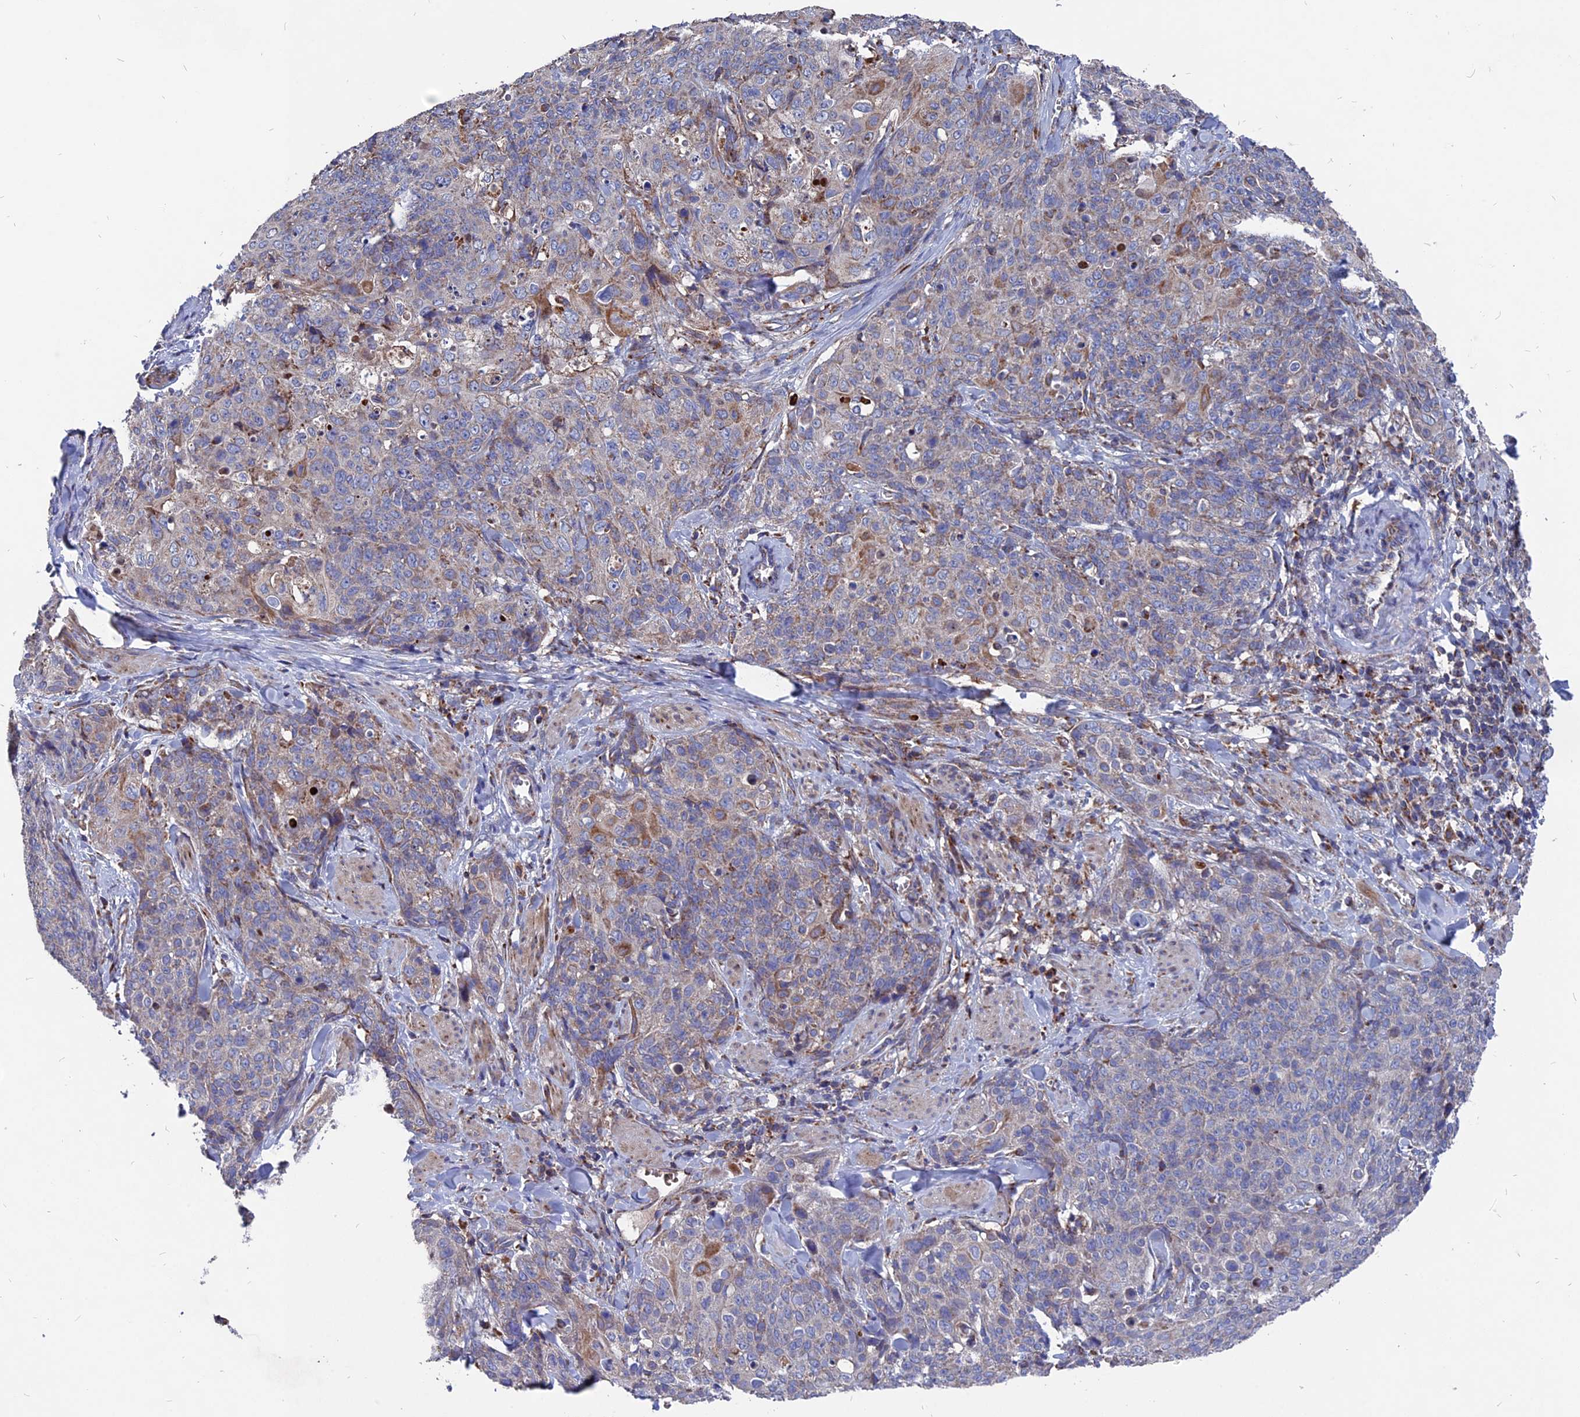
{"staining": {"intensity": "moderate", "quantity": "<25%", "location": "cytoplasmic/membranous"}, "tissue": "skin cancer", "cell_type": "Tumor cells", "image_type": "cancer", "snomed": [{"axis": "morphology", "description": "Squamous cell carcinoma, NOS"}, {"axis": "topography", "description": "Skin"}, {"axis": "topography", "description": "Vulva"}], "caption": "This image exhibits immunohistochemistry staining of human skin cancer, with low moderate cytoplasmic/membranous positivity in approximately <25% of tumor cells.", "gene": "TGFA", "patient": {"sex": "female", "age": 85}}